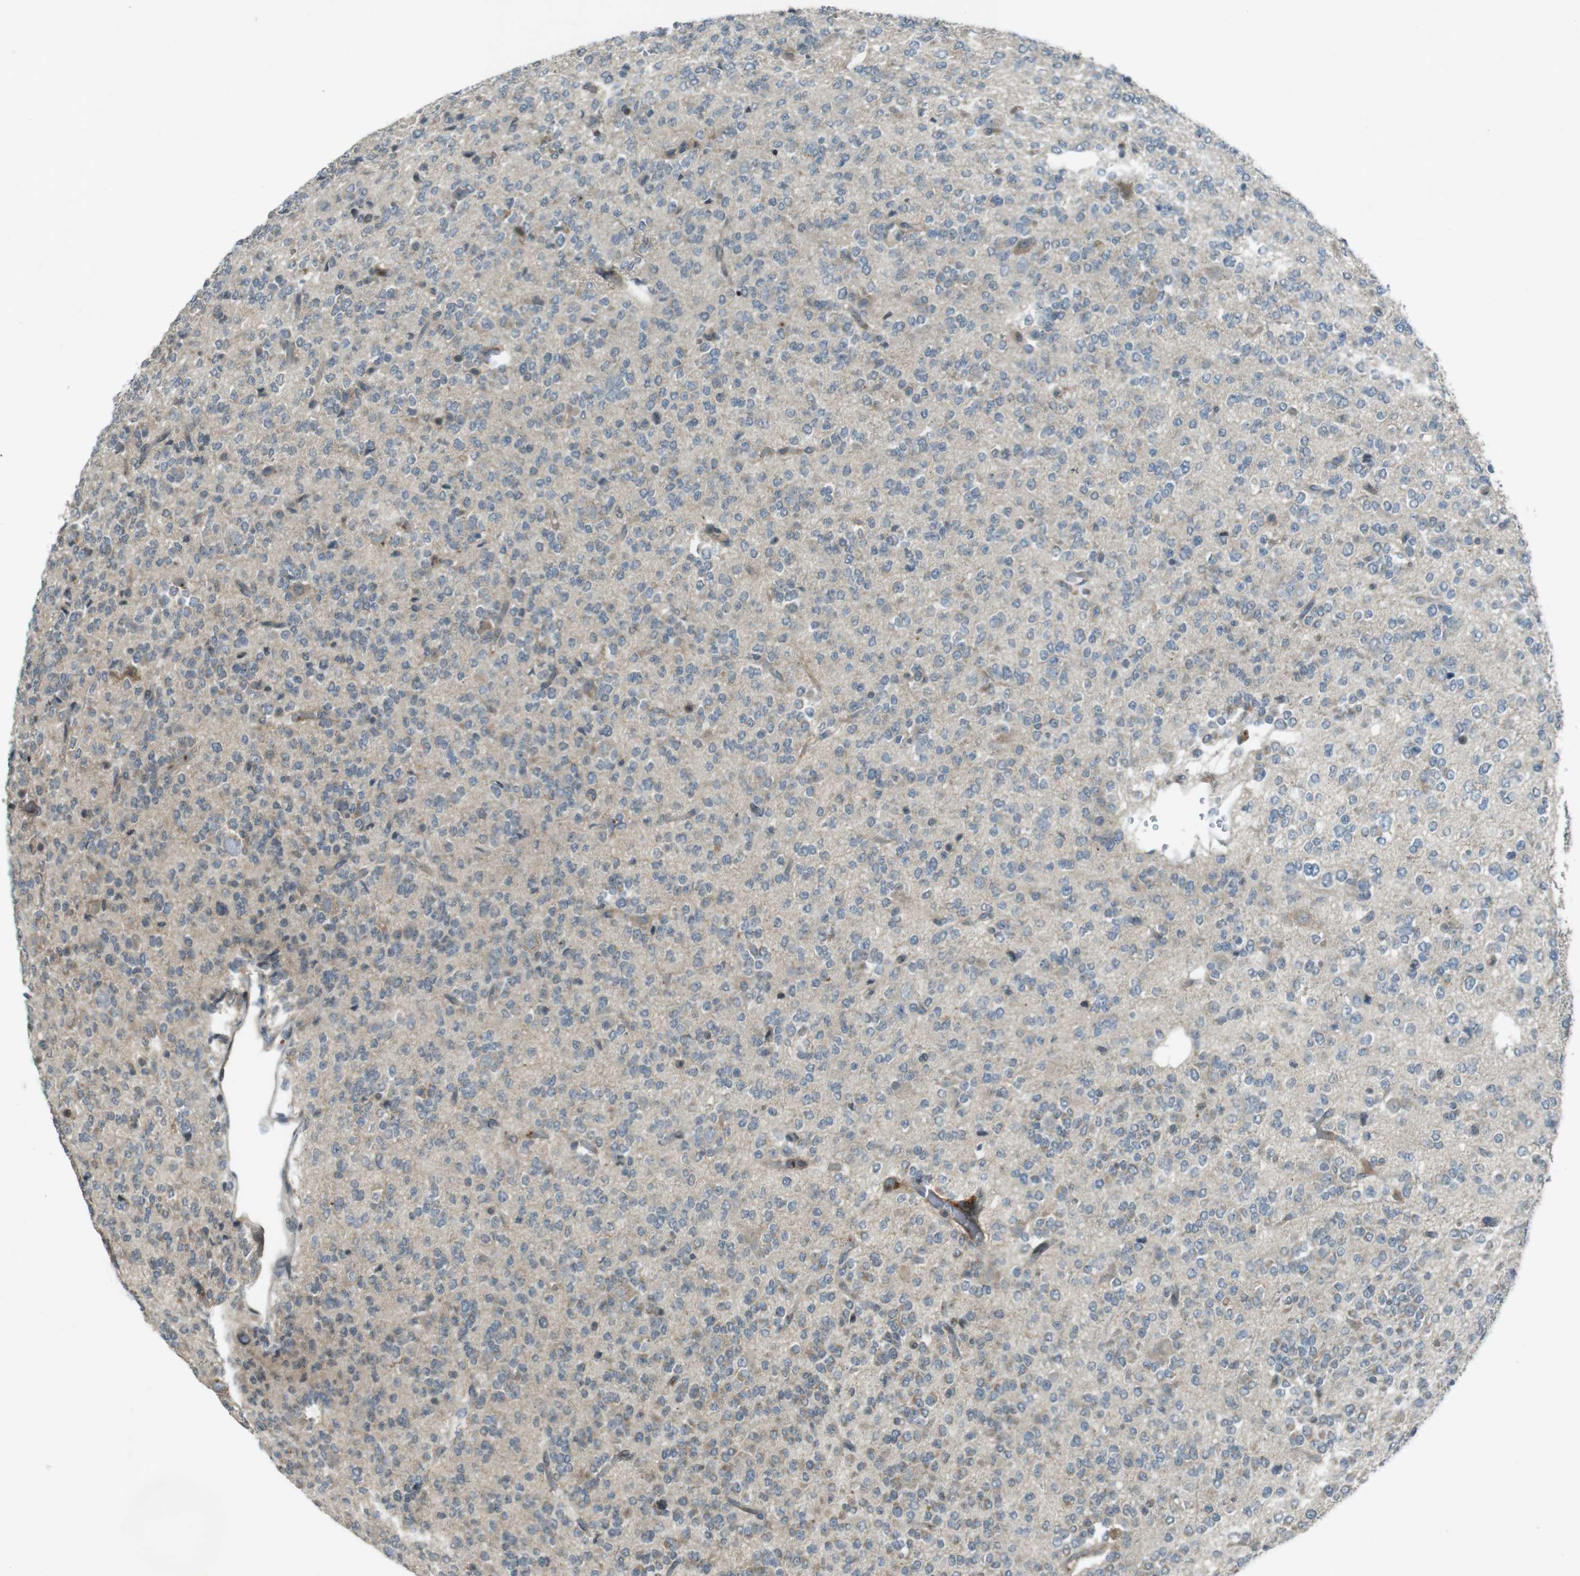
{"staining": {"intensity": "negative", "quantity": "none", "location": "none"}, "tissue": "glioma", "cell_type": "Tumor cells", "image_type": "cancer", "snomed": [{"axis": "morphology", "description": "Glioma, malignant, Low grade"}, {"axis": "topography", "description": "Brain"}], "caption": "Tumor cells are negative for brown protein staining in glioma.", "gene": "ZYX", "patient": {"sex": "male", "age": 38}}